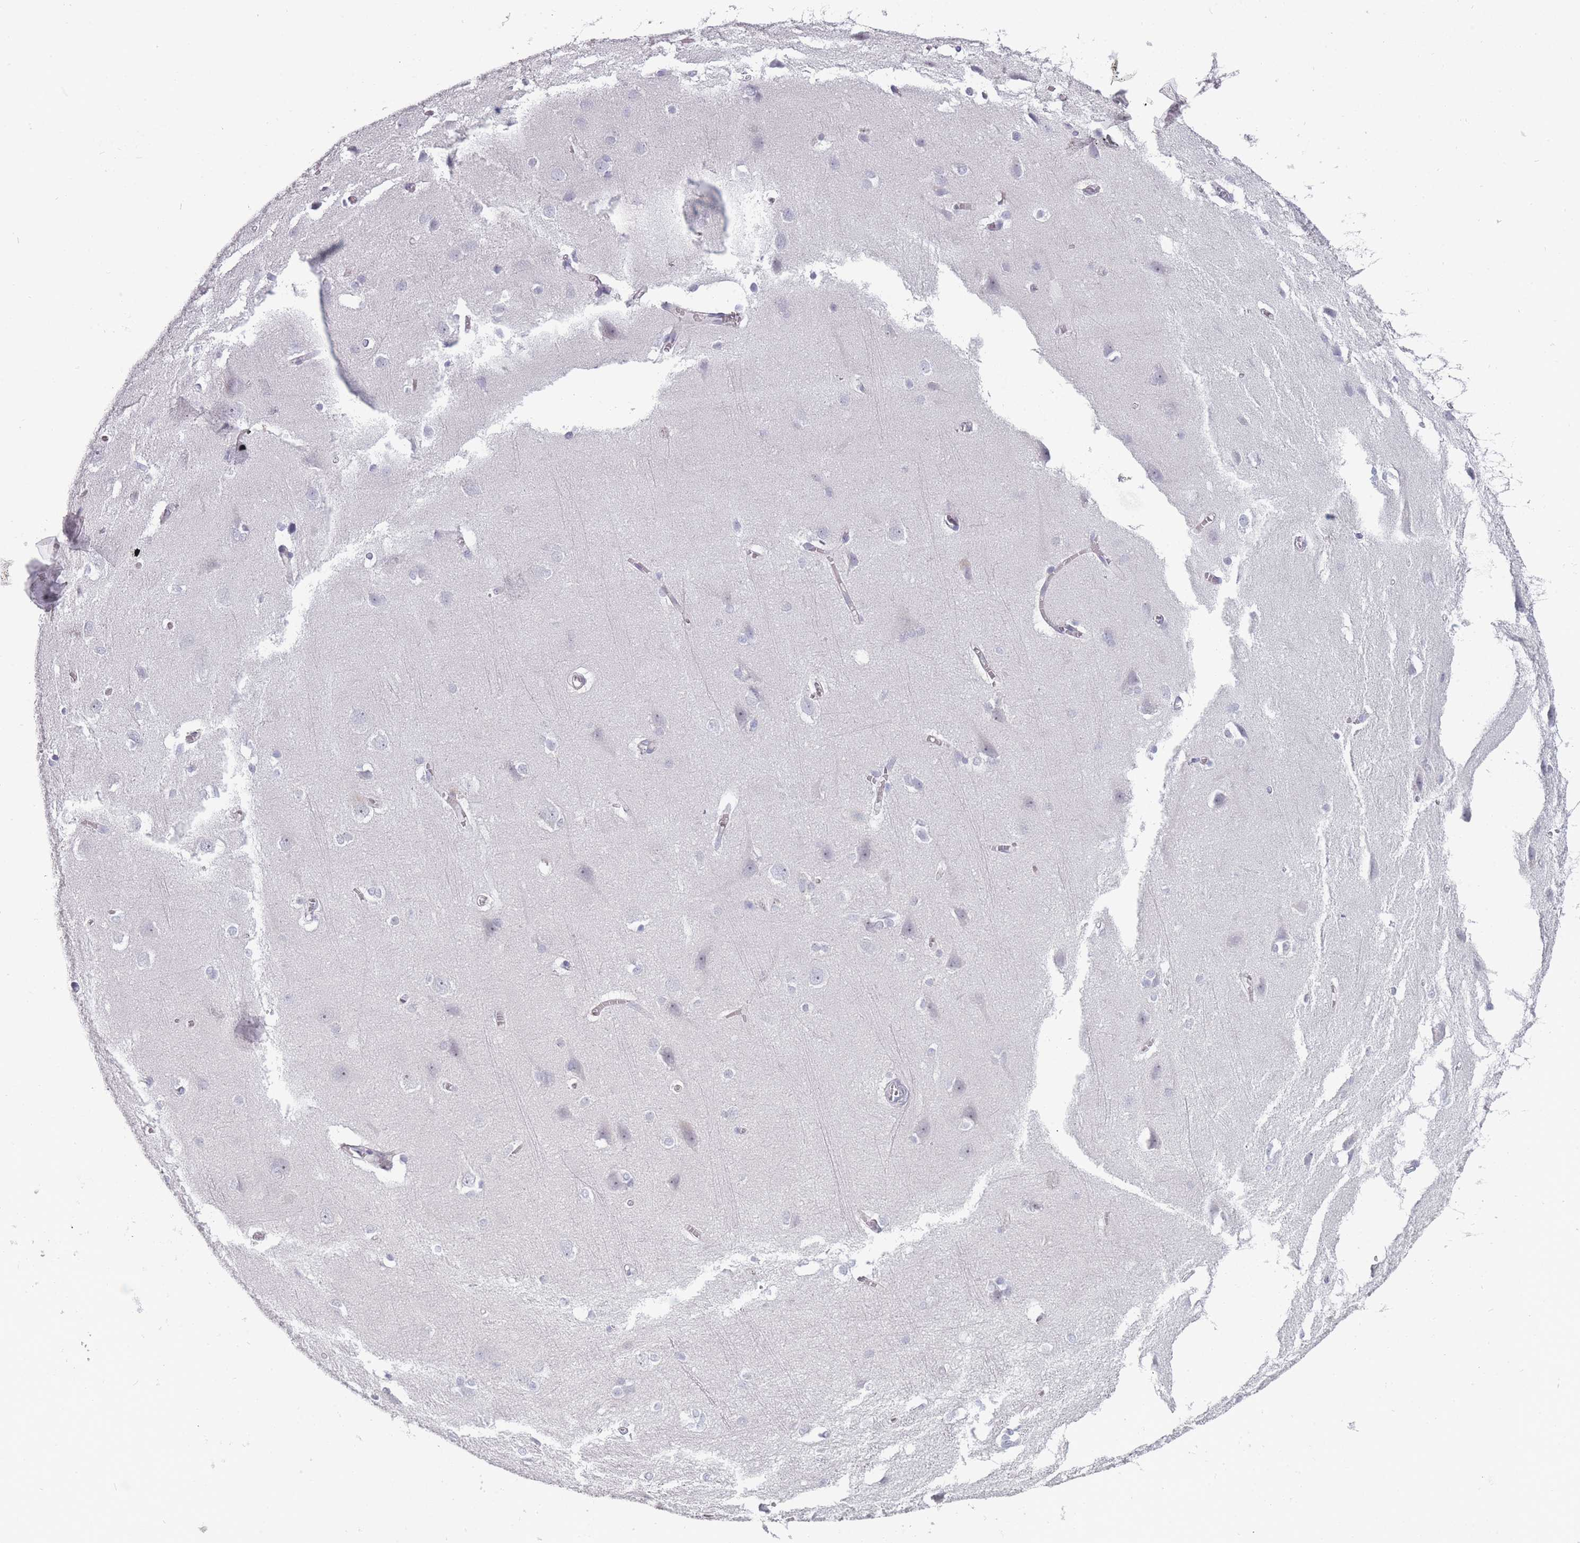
{"staining": {"intensity": "negative", "quantity": "none", "location": "none"}, "tissue": "cerebral cortex", "cell_type": "Endothelial cells", "image_type": "normal", "snomed": [{"axis": "morphology", "description": "Normal tissue, NOS"}, {"axis": "topography", "description": "Cerebral cortex"}], "caption": "Histopathology image shows no significant protein positivity in endothelial cells of unremarkable cerebral cortex.", "gene": "ROS1", "patient": {"sex": "male", "age": 37}}